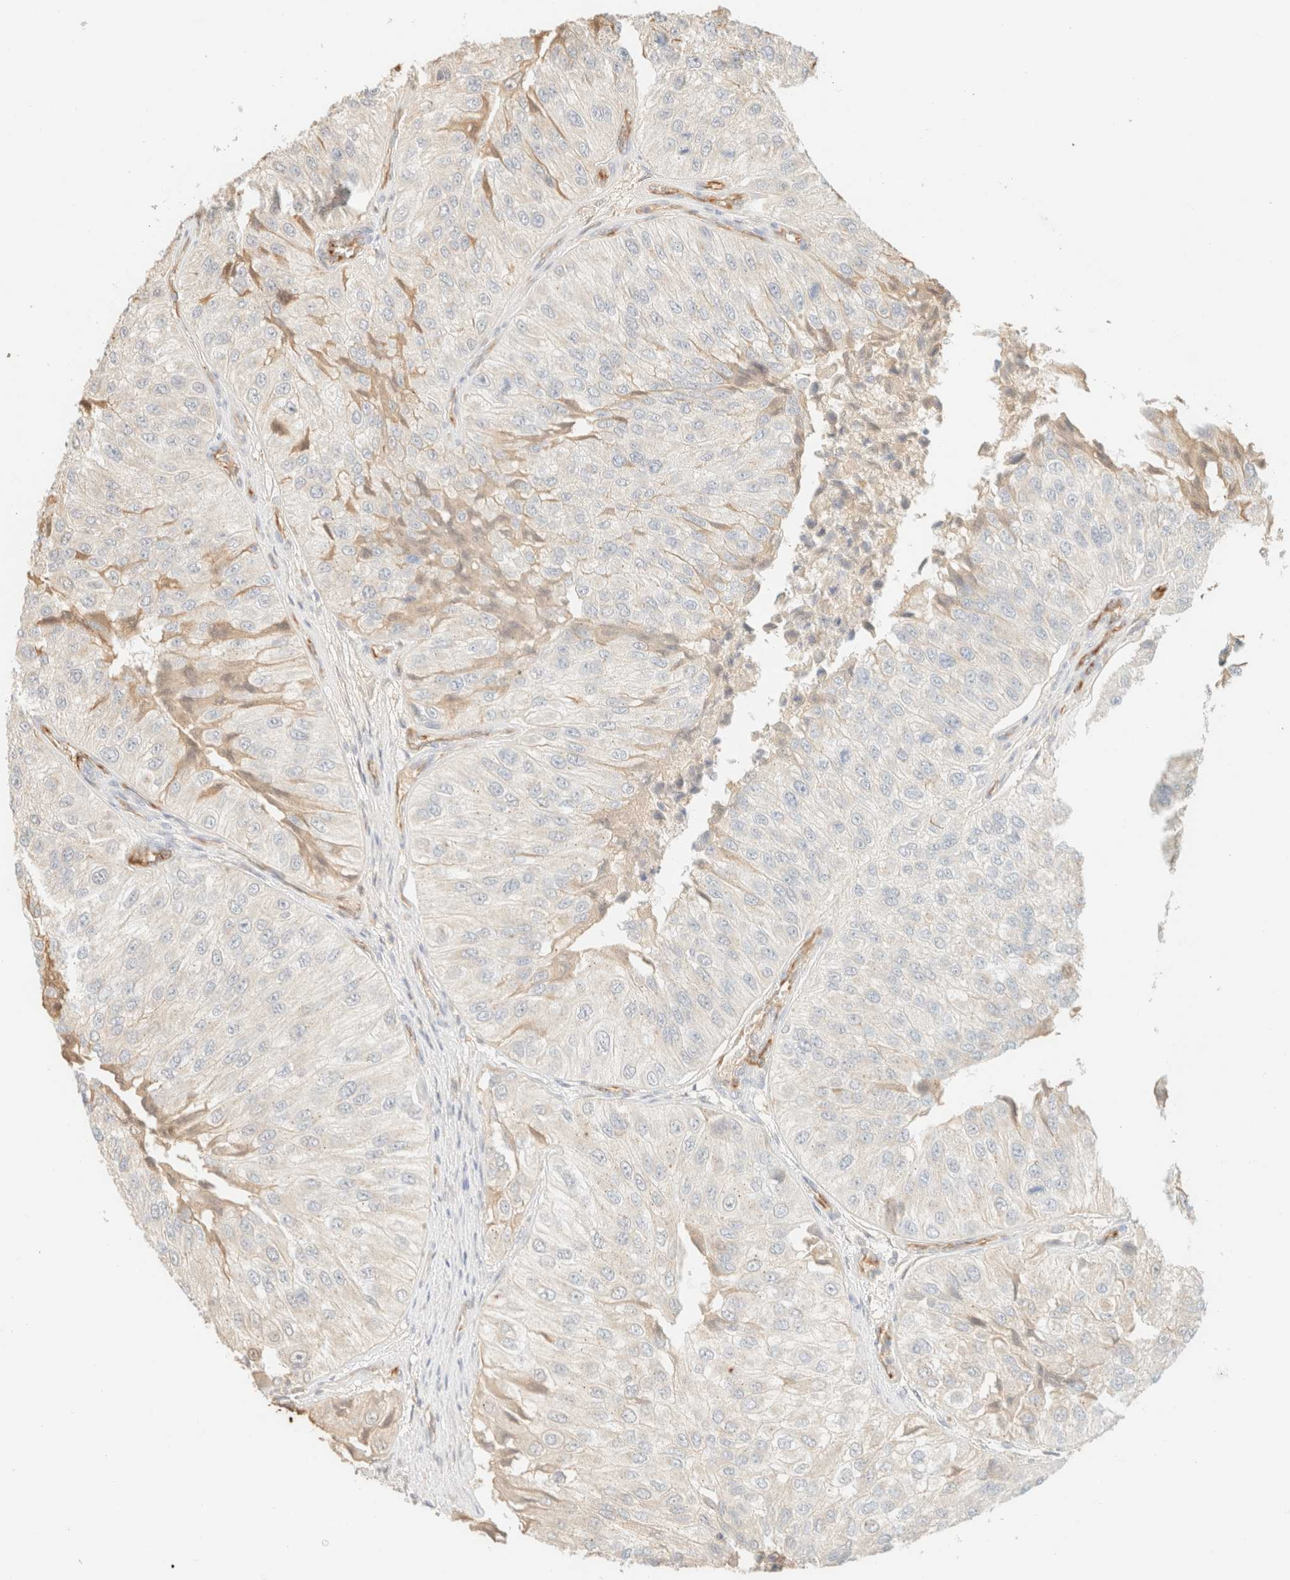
{"staining": {"intensity": "negative", "quantity": "none", "location": "none"}, "tissue": "urothelial cancer", "cell_type": "Tumor cells", "image_type": "cancer", "snomed": [{"axis": "morphology", "description": "Urothelial carcinoma, High grade"}, {"axis": "topography", "description": "Kidney"}, {"axis": "topography", "description": "Urinary bladder"}], "caption": "Histopathology image shows no protein staining in tumor cells of high-grade urothelial carcinoma tissue.", "gene": "SPARCL1", "patient": {"sex": "male", "age": 77}}